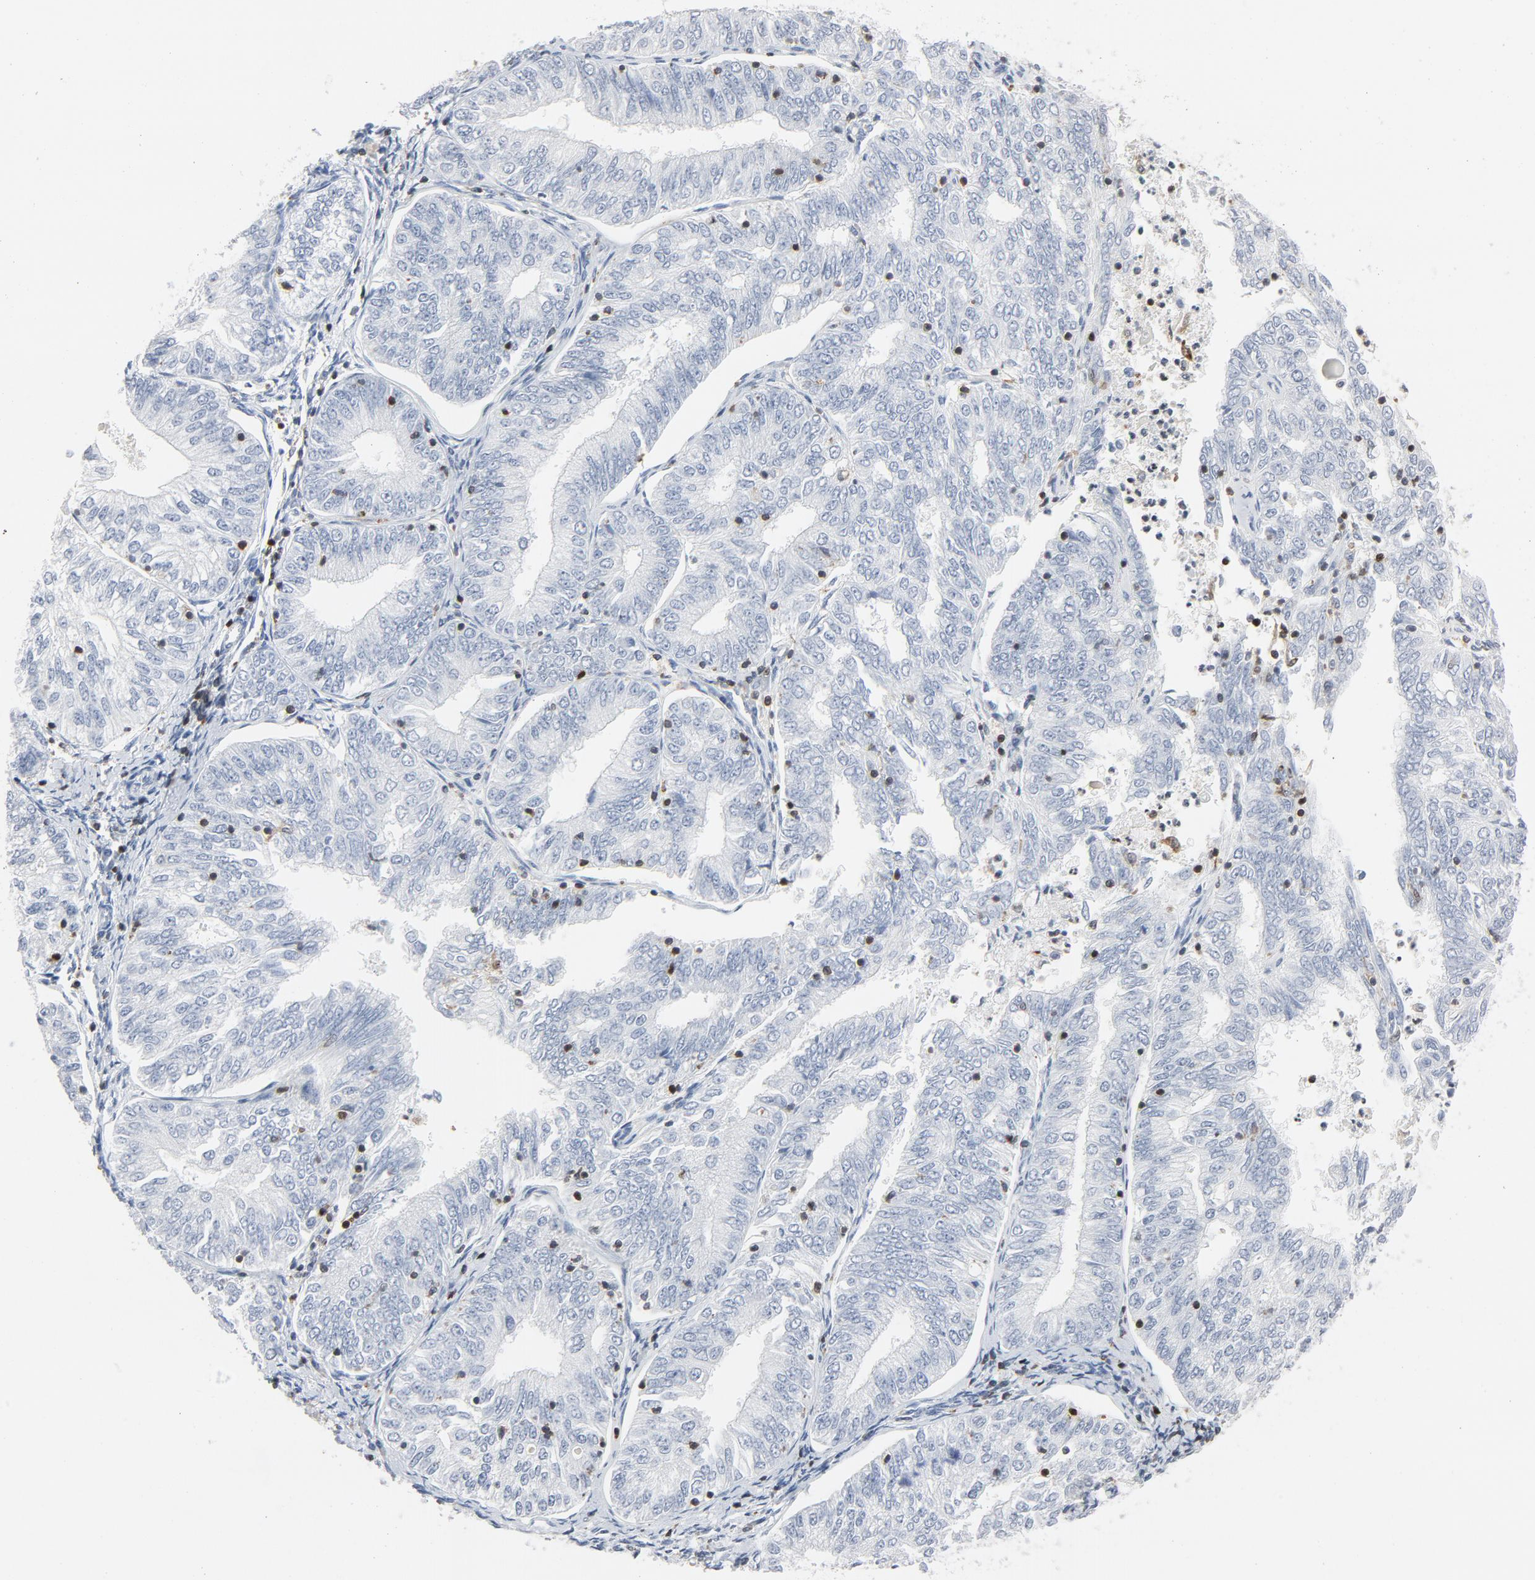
{"staining": {"intensity": "negative", "quantity": "none", "location": "none"}, "tissue": "endometrial cancer", "cell_type": "Tumor cells", "image_type": "cancer", "snomed": [{"axis": "morphology", "description": "Adenocarcinoma, NOS"}, {"axis": "topography", "description": "Endometrium"}], "caption": "The micrograph demonstrates no staining of tumor cells in endometrial cancer (adenocarcinoma). (Stains: DAB IHC with hematoxylin counter stain, Microscopy: brightfield microscopy at high magnification).", "gene": "LCP2", "patient": {"sex": "female", "age": 69}}